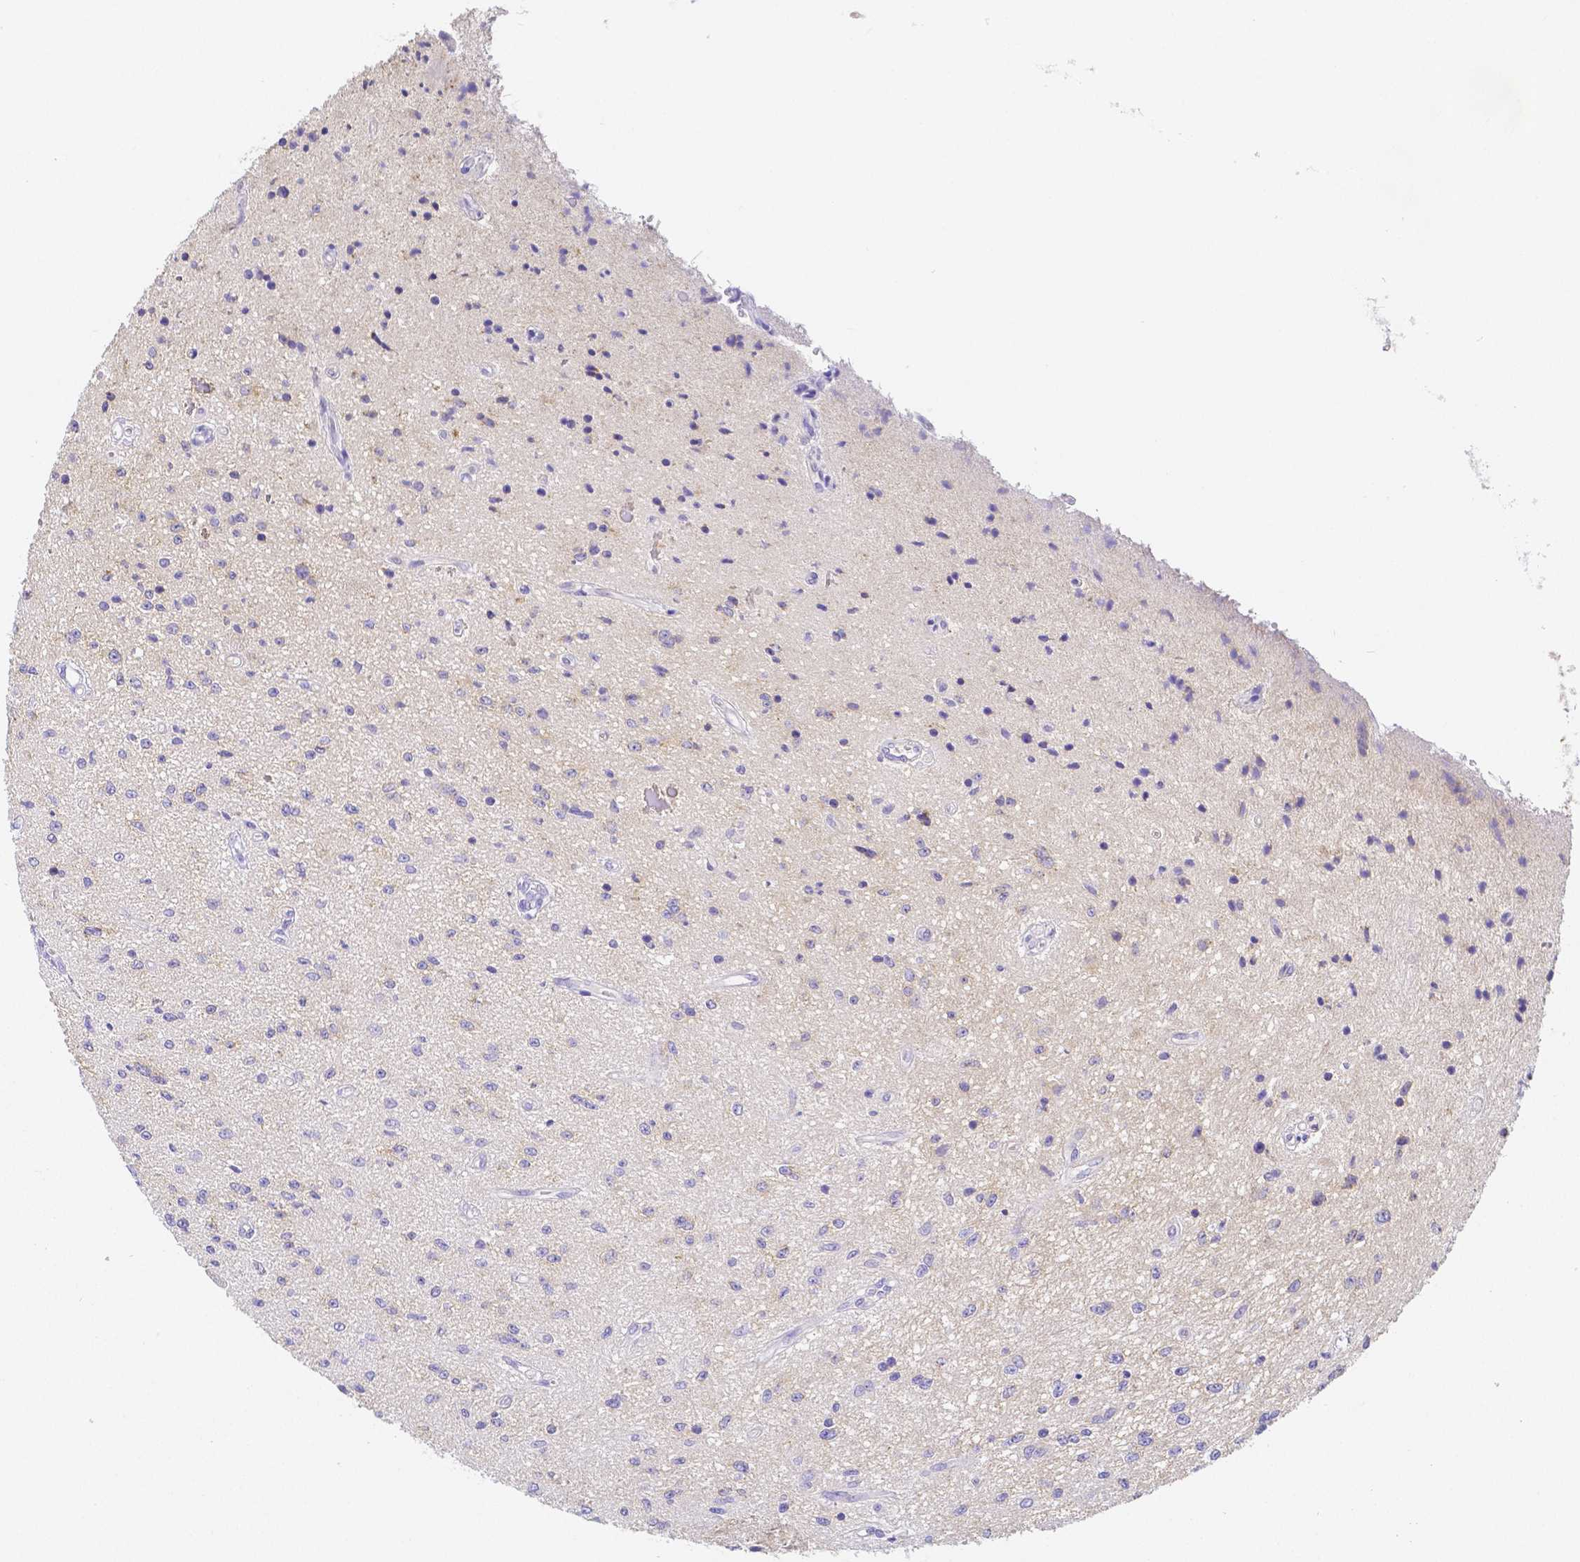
{"staining": {"intensity": "negative", "quantity": "none", "location": "none"}, "tissue": "glioma", "cell_type": "Tumor cells", "image_type": "cancer", "snomed": [{"axis": "morphology", "description": "Glioma, malignant, Low grade"}, {"axis": "topography", "description": "Cerebellum"}], "caption": "High magnification brightfield microscopy of glioma stained with DAB (3,3'-diaminobenzidine) (brown) and counterstained with hematoxylin (blue): tumor cells show no significant staining. (DAB (3,3'-diaminobenzidine) immunohistochemistry with hematoxylin counter stain).", "gene": "ZG16B", "patient": {"sex": "female", "age": 14}}